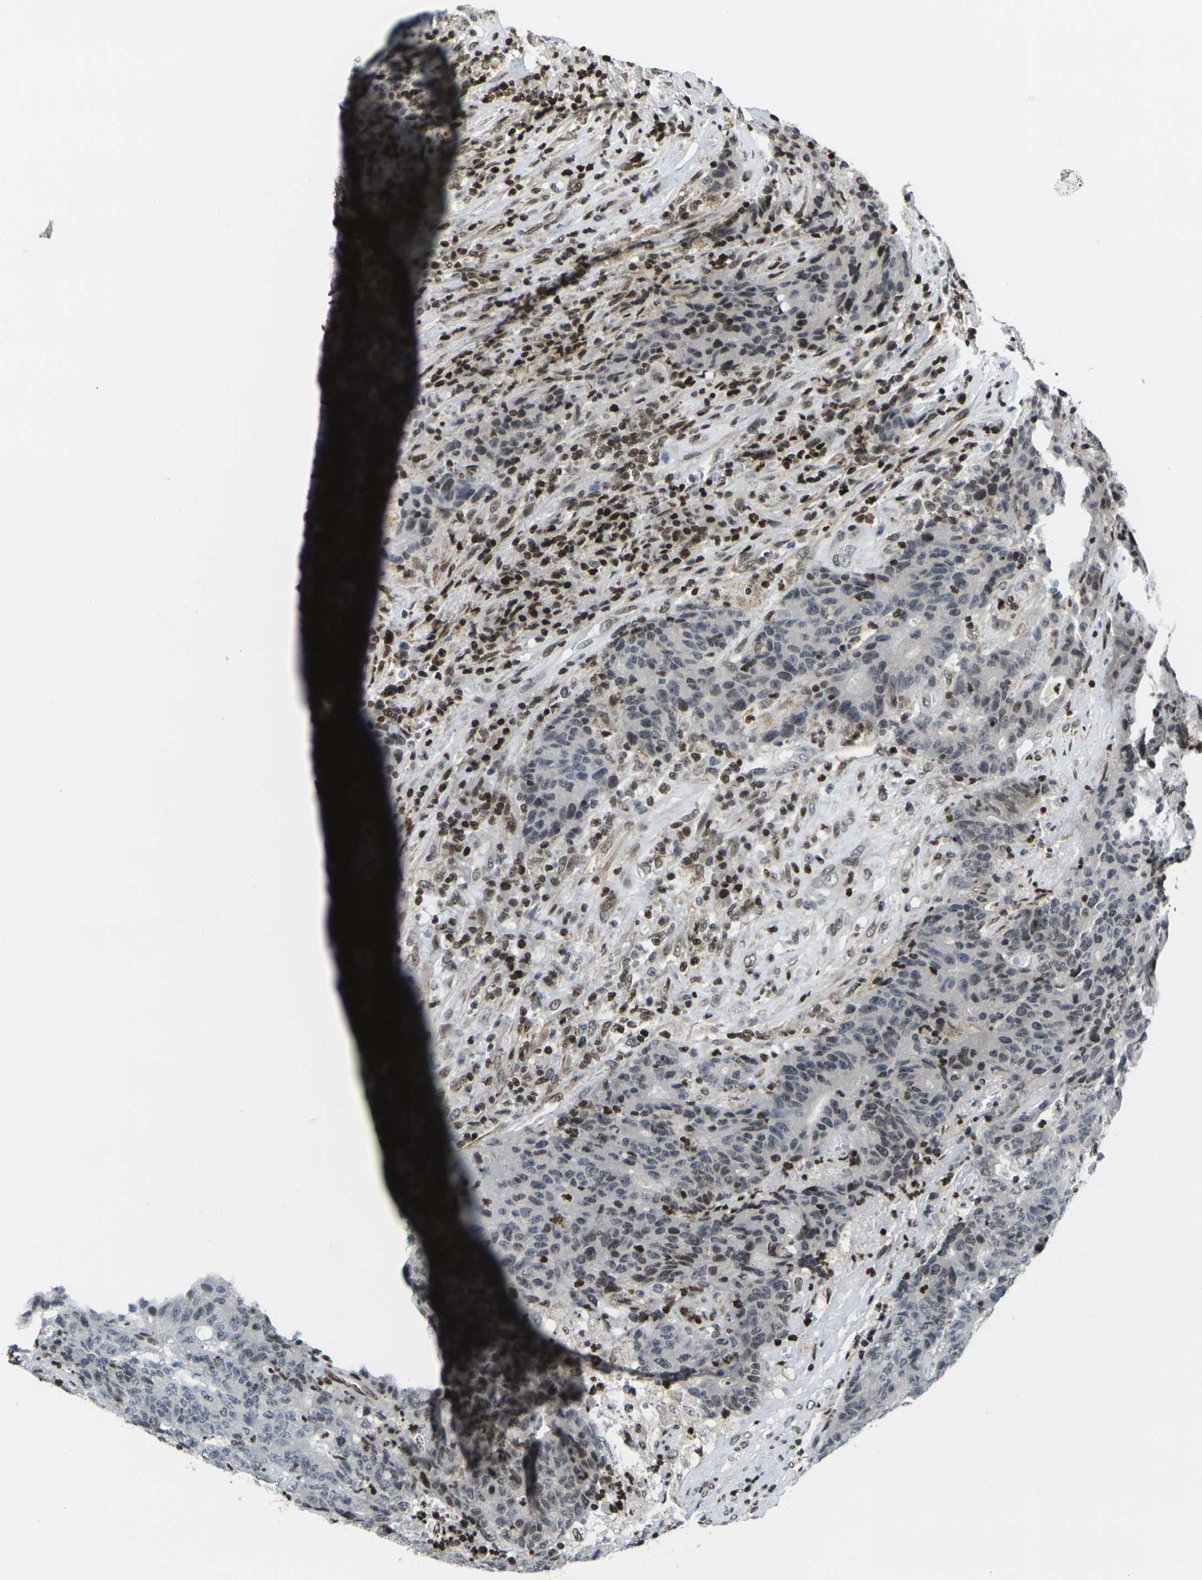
{"staining": {"intensity": "negative", "quantity": "none", "location": "none"}, "tissue": "colorectal cancer", "cell_type": "Tumor cells", "image_type": "cancer", "snomed": [{"axis": "morphology", "description": "Normal tissue, NOS"}, {"axis": "morphology", "description": "Adenocarcinoma, NOS"}, {"axis": "topography", "description": "Colon"}], "caption": "IHC image of colorectal cancer stained for a protein (brown), which reveals no positivity in tumor cells.", "gene": "H1-10", "patient": {"sex": "female", "age": 75}}